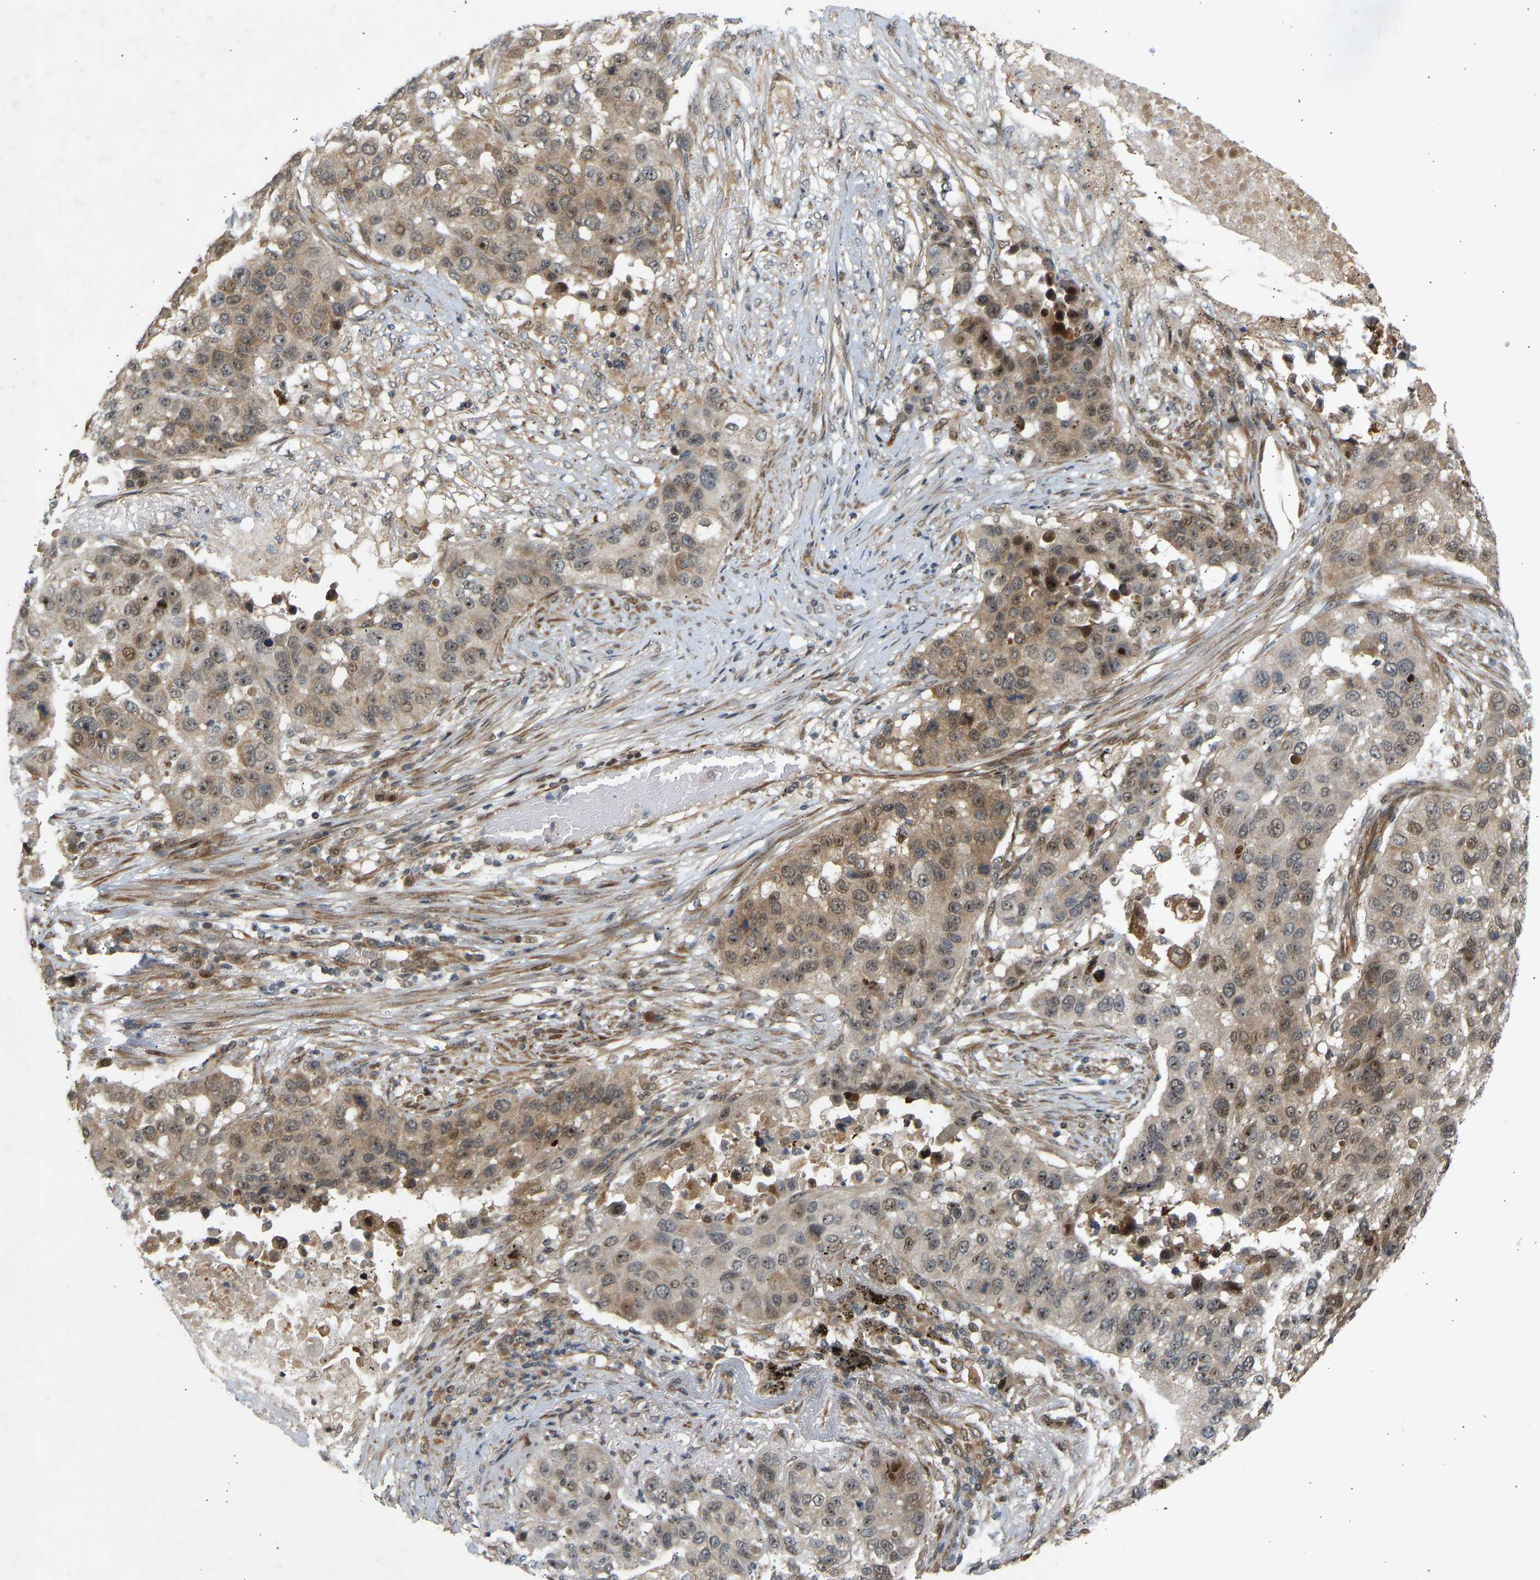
{"staining": {"intensity": "moderate", "quantity": ">75%", "location": "cytoplasmic/membranous,nuclear"}, "tissue": "lung cancer", "cell_type": "Tumor cells", "image_type": "cancer", "snomed": [{"axis": "morphology", "description": "Squamous cell carcinoma, NOS"}, {"axis": "topography", "description": "Lung"}], "caption": "Immunohistochemical staining of lung squamous cell carcinoma reveals medium levels of moderate cytoplasmic/membranous and nuclear protein positivity in about >75% of tumor cells.", "gene": "BAG1", "patient": {"sex": "male", "age": 57}}